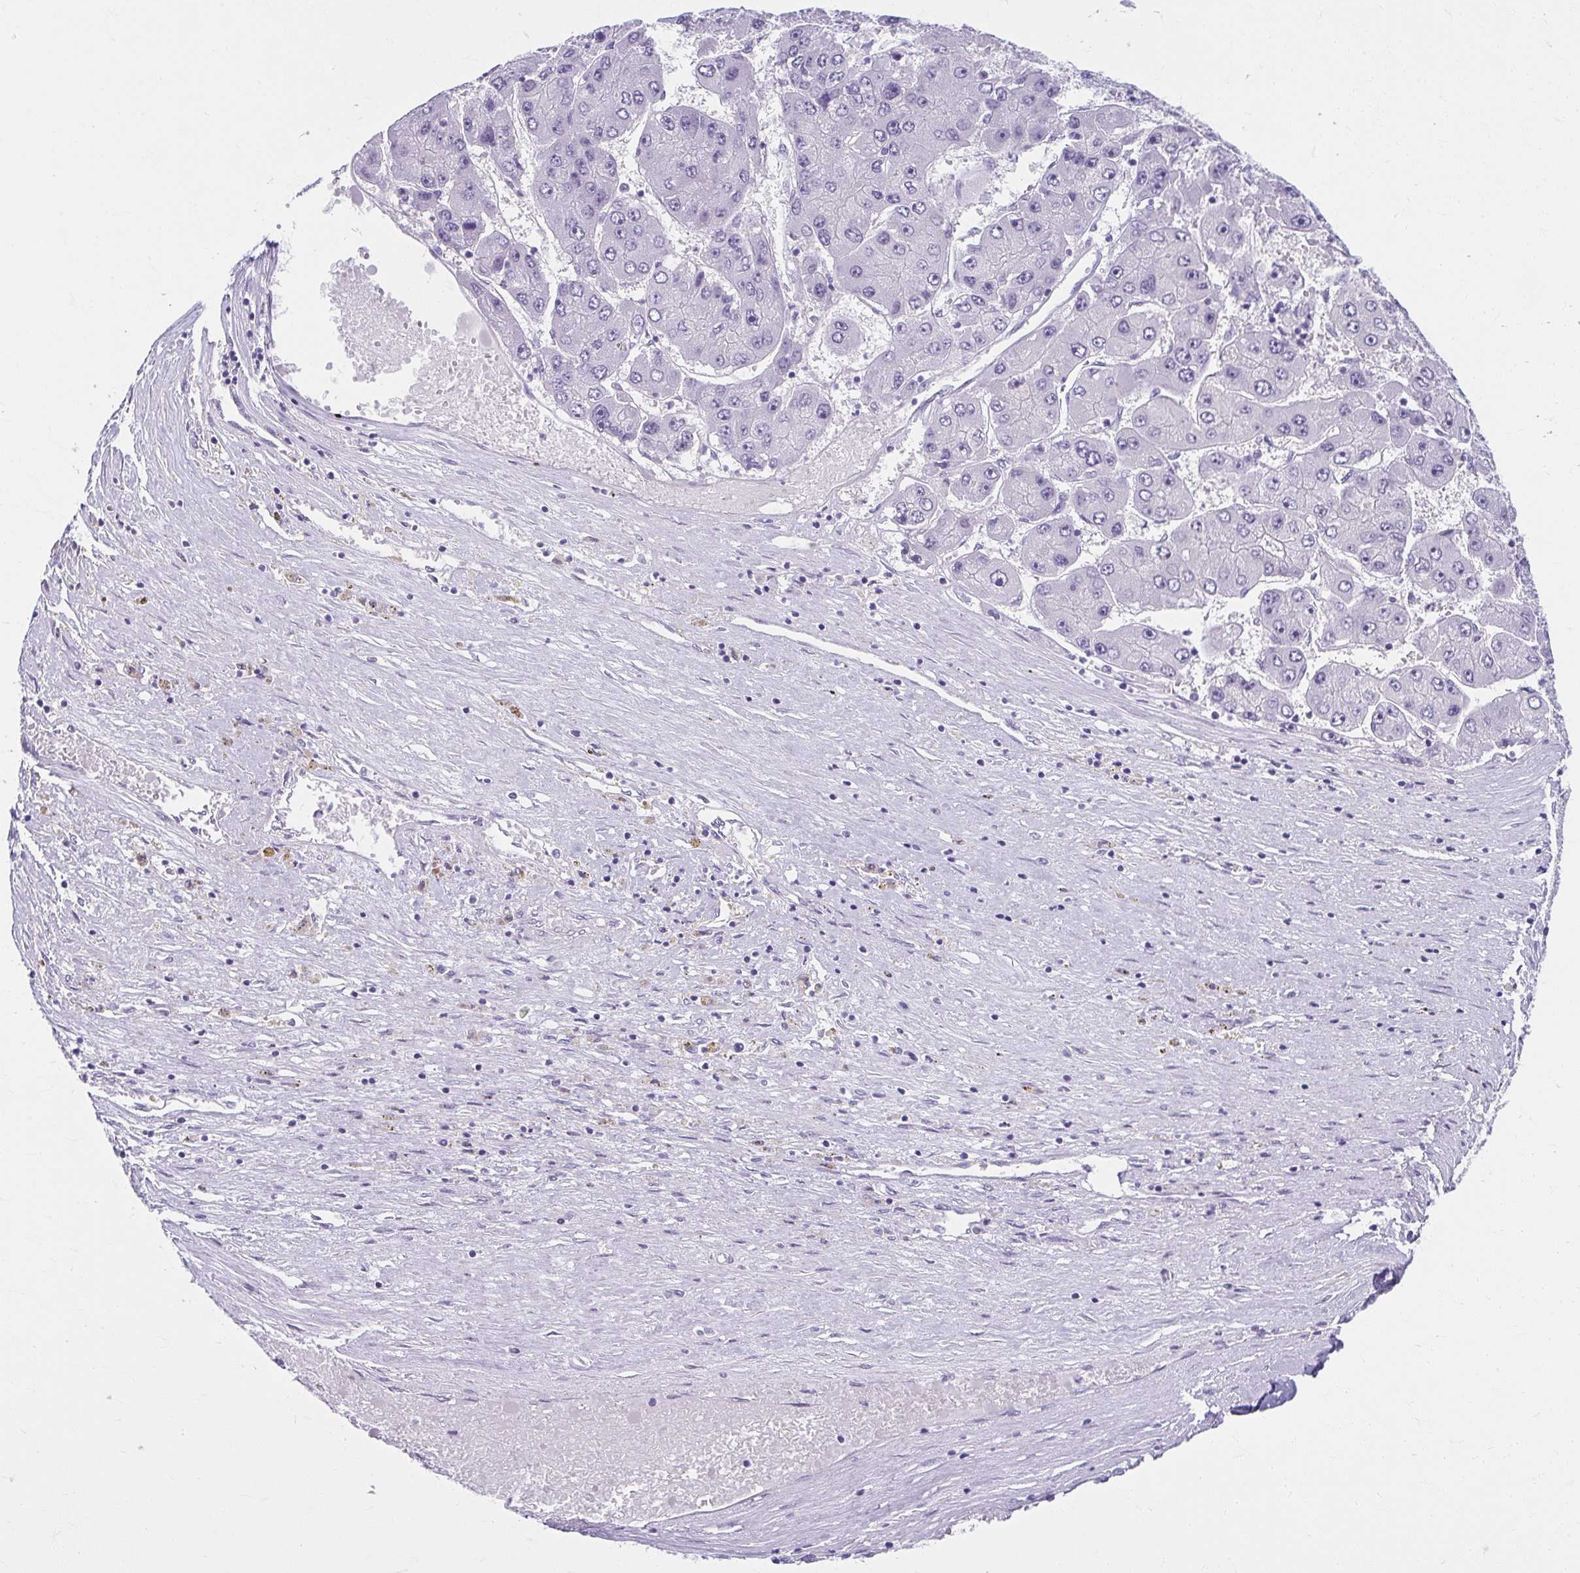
{"staining": {"intensity": "negative", "quantity": "none", "location": "none"}, "tissue": "liver cancer", "cell_type": "Tumor cells", "image_type": "cancer", "snomed": [{"axis": "morphology", "description": "Carcinoma, Hepatocellular, NOS"}, {"axis": "topography", "description": "Liver"}], "caption": "IHC of human liver cancer (hepatocellular carcinoma) exhibits no positivity in tumor cells. (IHC, brightfield microscopy, high magnification).", "gene": "MOBP", "patient": {"sex": "female", "age": 61}}